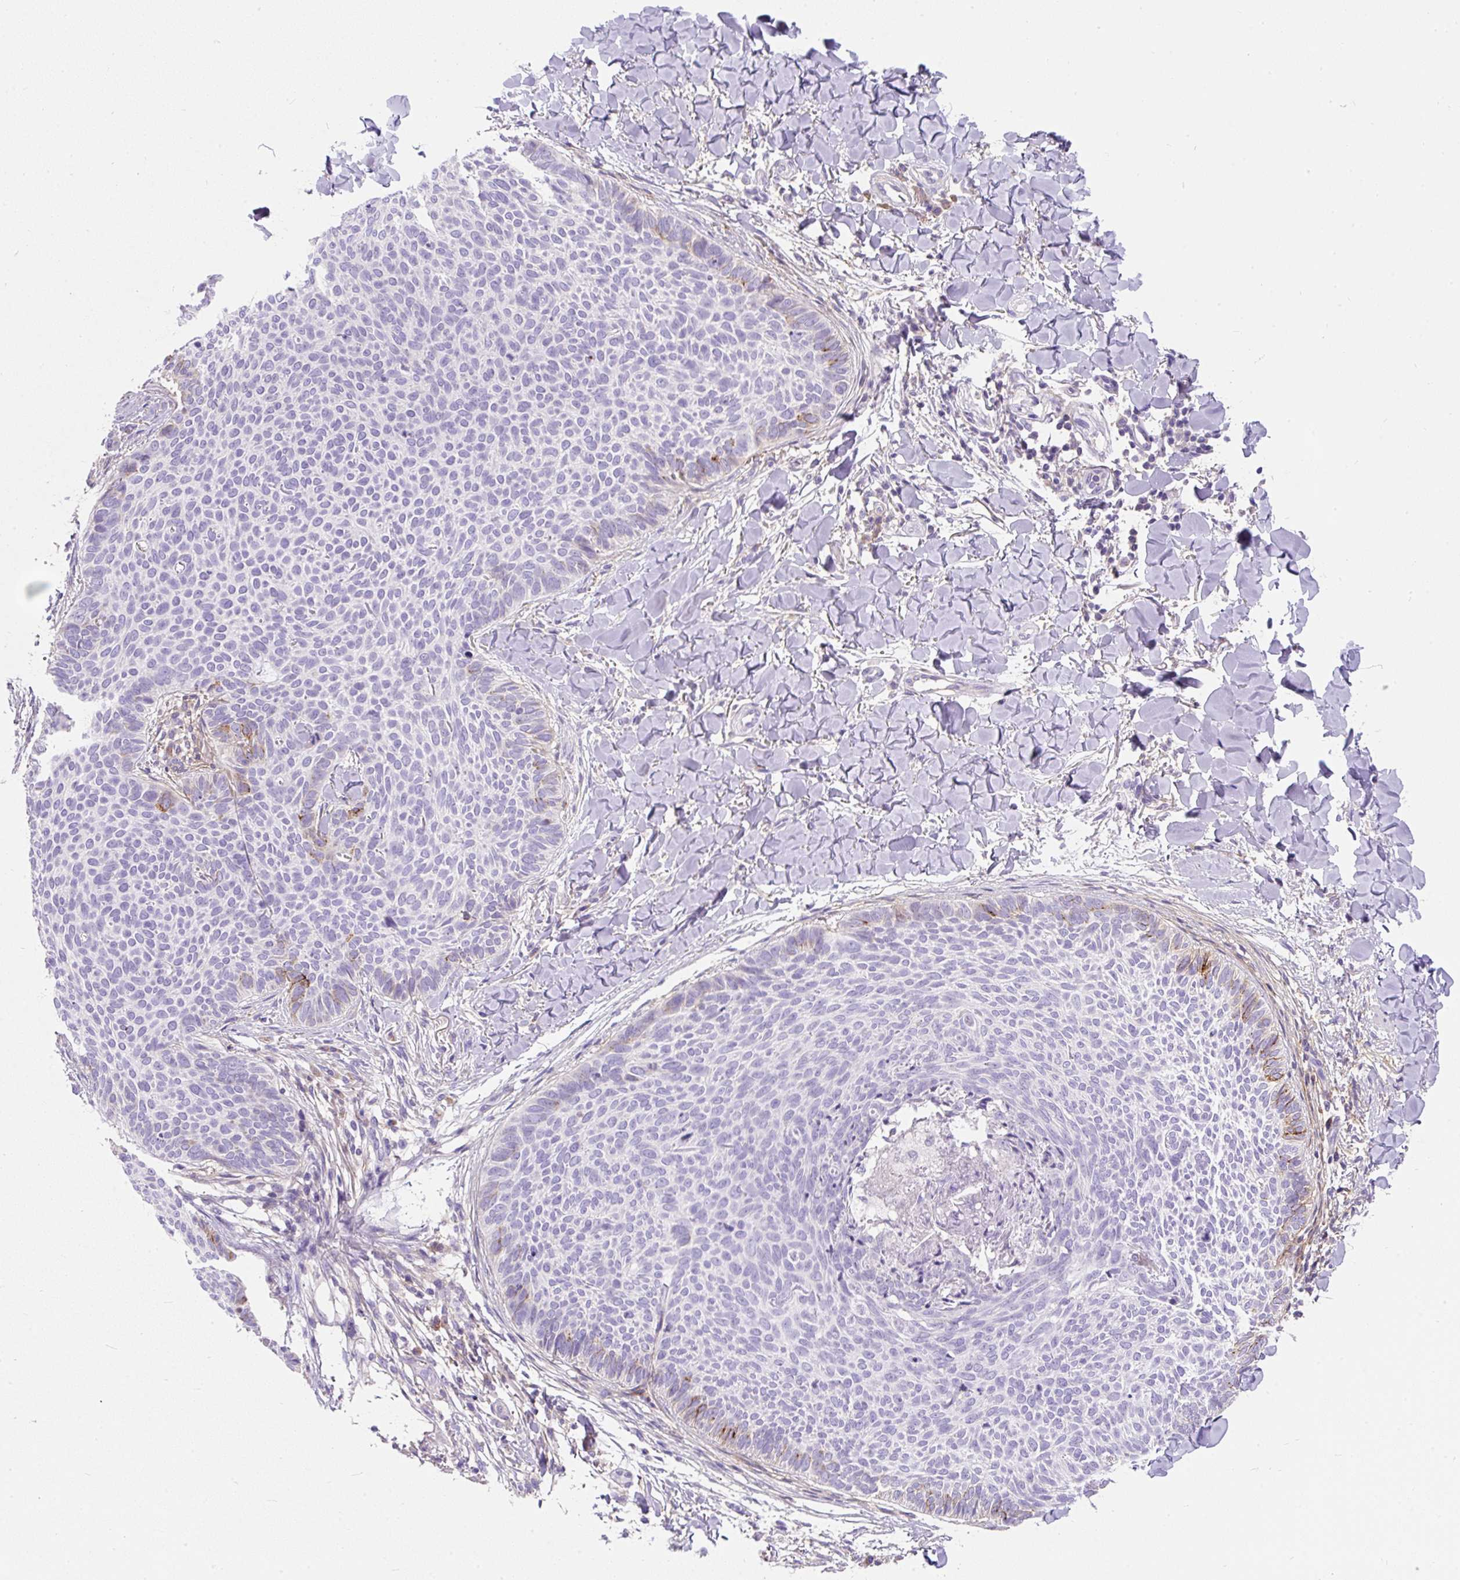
{"staining": {"intensity": "moderate", "quantity": "<25%", "location": "cytoplasmic/membranous"}, "tissue": "skin cancer", "cell_type": "Tumor cells", "image_type": "cancer", "snomed": [{"axis": "morphology", "description": "Normal tissue, NOS"}, {"axis": "morphology", "description": "Basal cell carcinoma"}, {"axis": "topography", "description": "Skin"}], "caption": "Skin cancer (basal cell carcinoma) stained for a protein reveals moderate cytoplasmic/membranous positivity in tumor cells.", "gene": "SUSD5", "patient": {"sex": "male", "age": 50}}